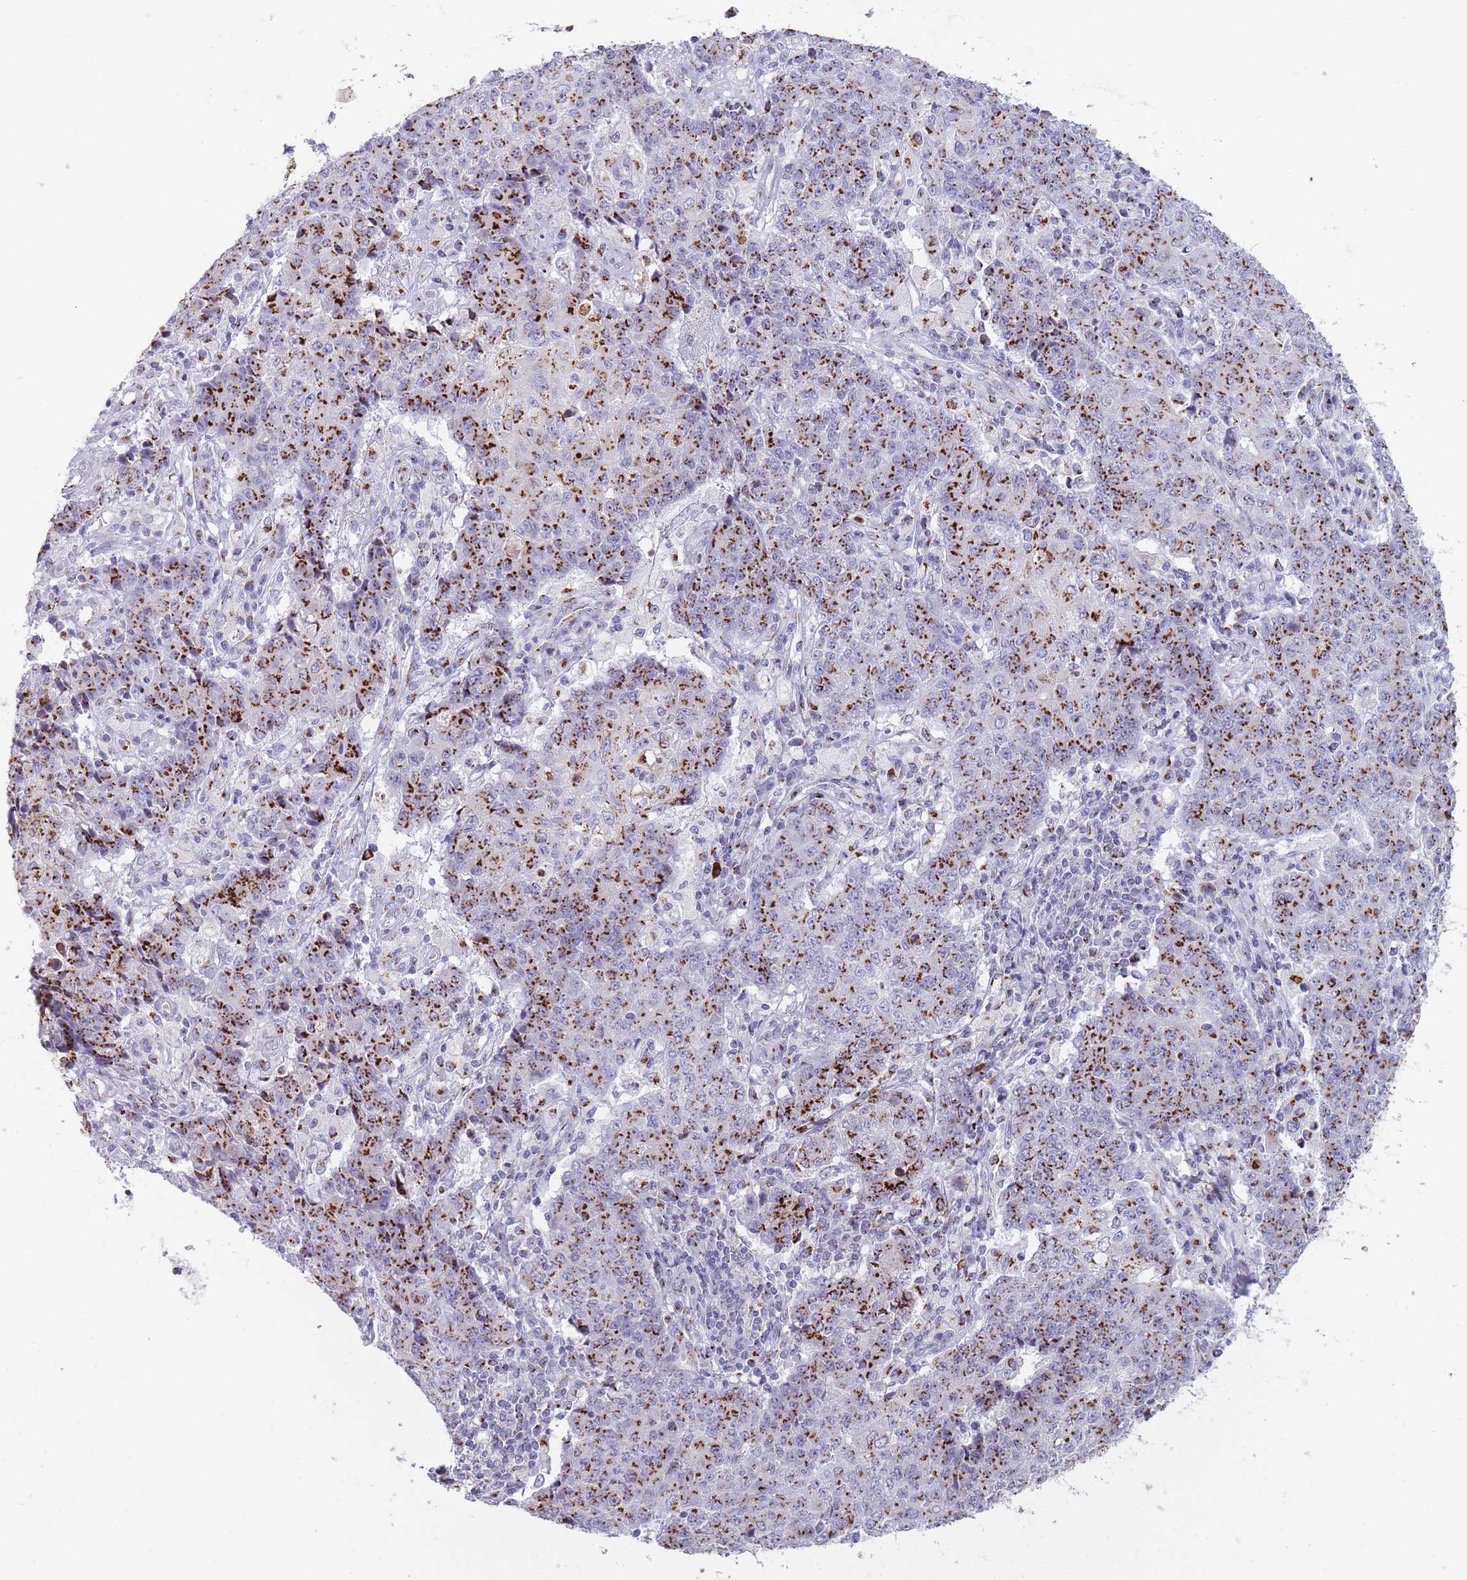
{"staining": {"intensity": "strong", "quantity": ">75%", "location": "cytoplasmic/membranous"}, "tissue": "ovarian cancer", "cell_type": "Tumor cells", "image_type": "cancer", "snomed": [{"axis": "morphology", "description": "Carcinoma, endometroid"}, {"axis": "topography", "description": "Ovary"}], "caption": "Immunohistochemical staining of ovarian endometroid carcinoma displays strong cytoplasmic/membranous protein expression in approximately >75% of tumor cells.", "gene": "B4GALT2", "patient": {"sex": "female", "age": 42}}